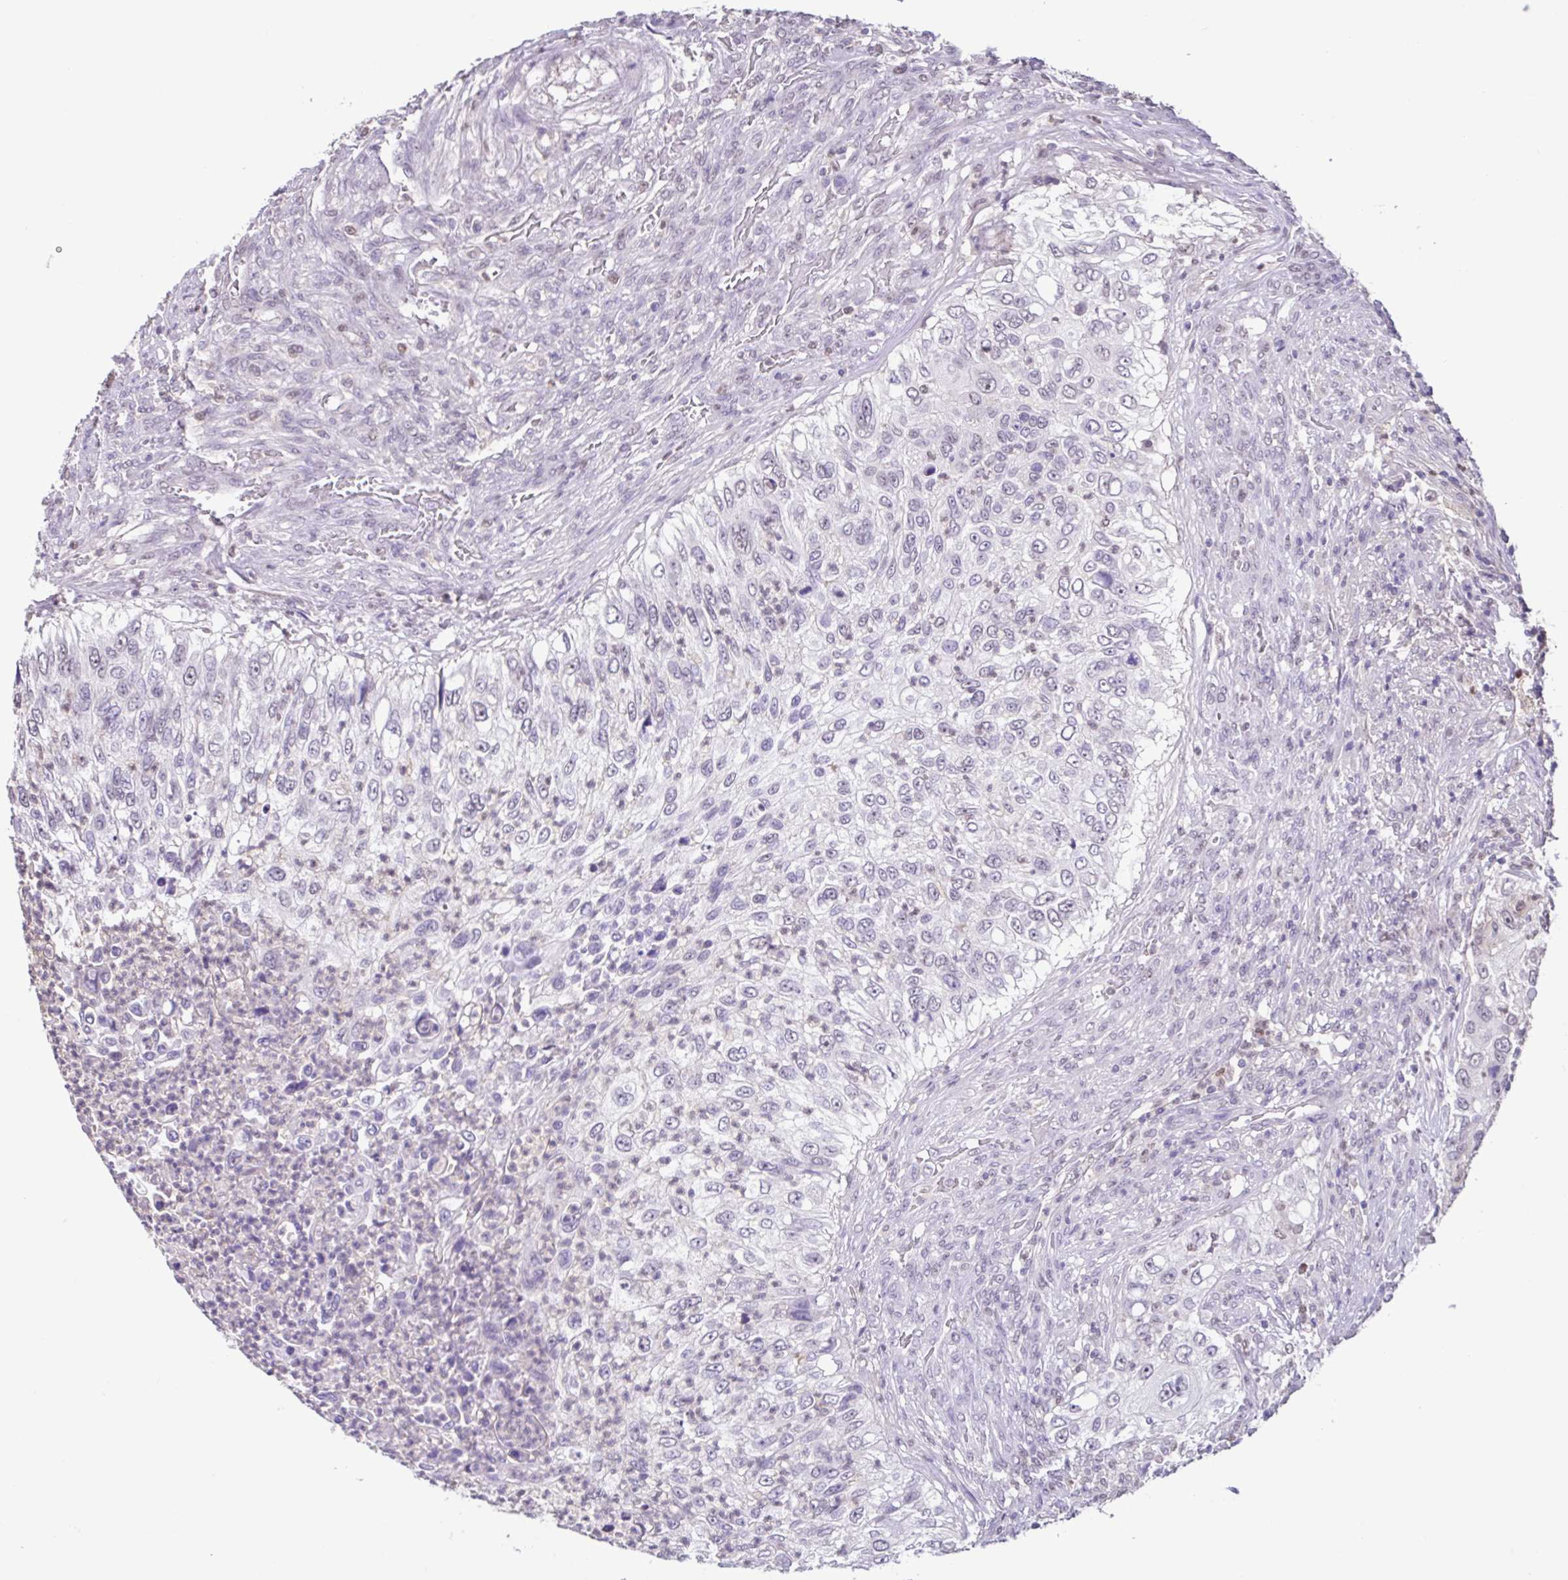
{"staining": {"intensity": "negative", "quantity": "none", "location": "none"}, "tissue": "urothelial cancer", "cell_type": "Tumor cells", "image_type": "cancer", "snomed": [{"axis": "morphology", "description": "Urothelial carcinoma, High grade"}, {"axis": "topography", "description": "Urinary bladder"}], "caption": "Tumor cells show no significant protein staining in high-grade urothelial carcinoma.", "gene": "ACTRT3", "patient": {"sex": "female", "age": 60}}